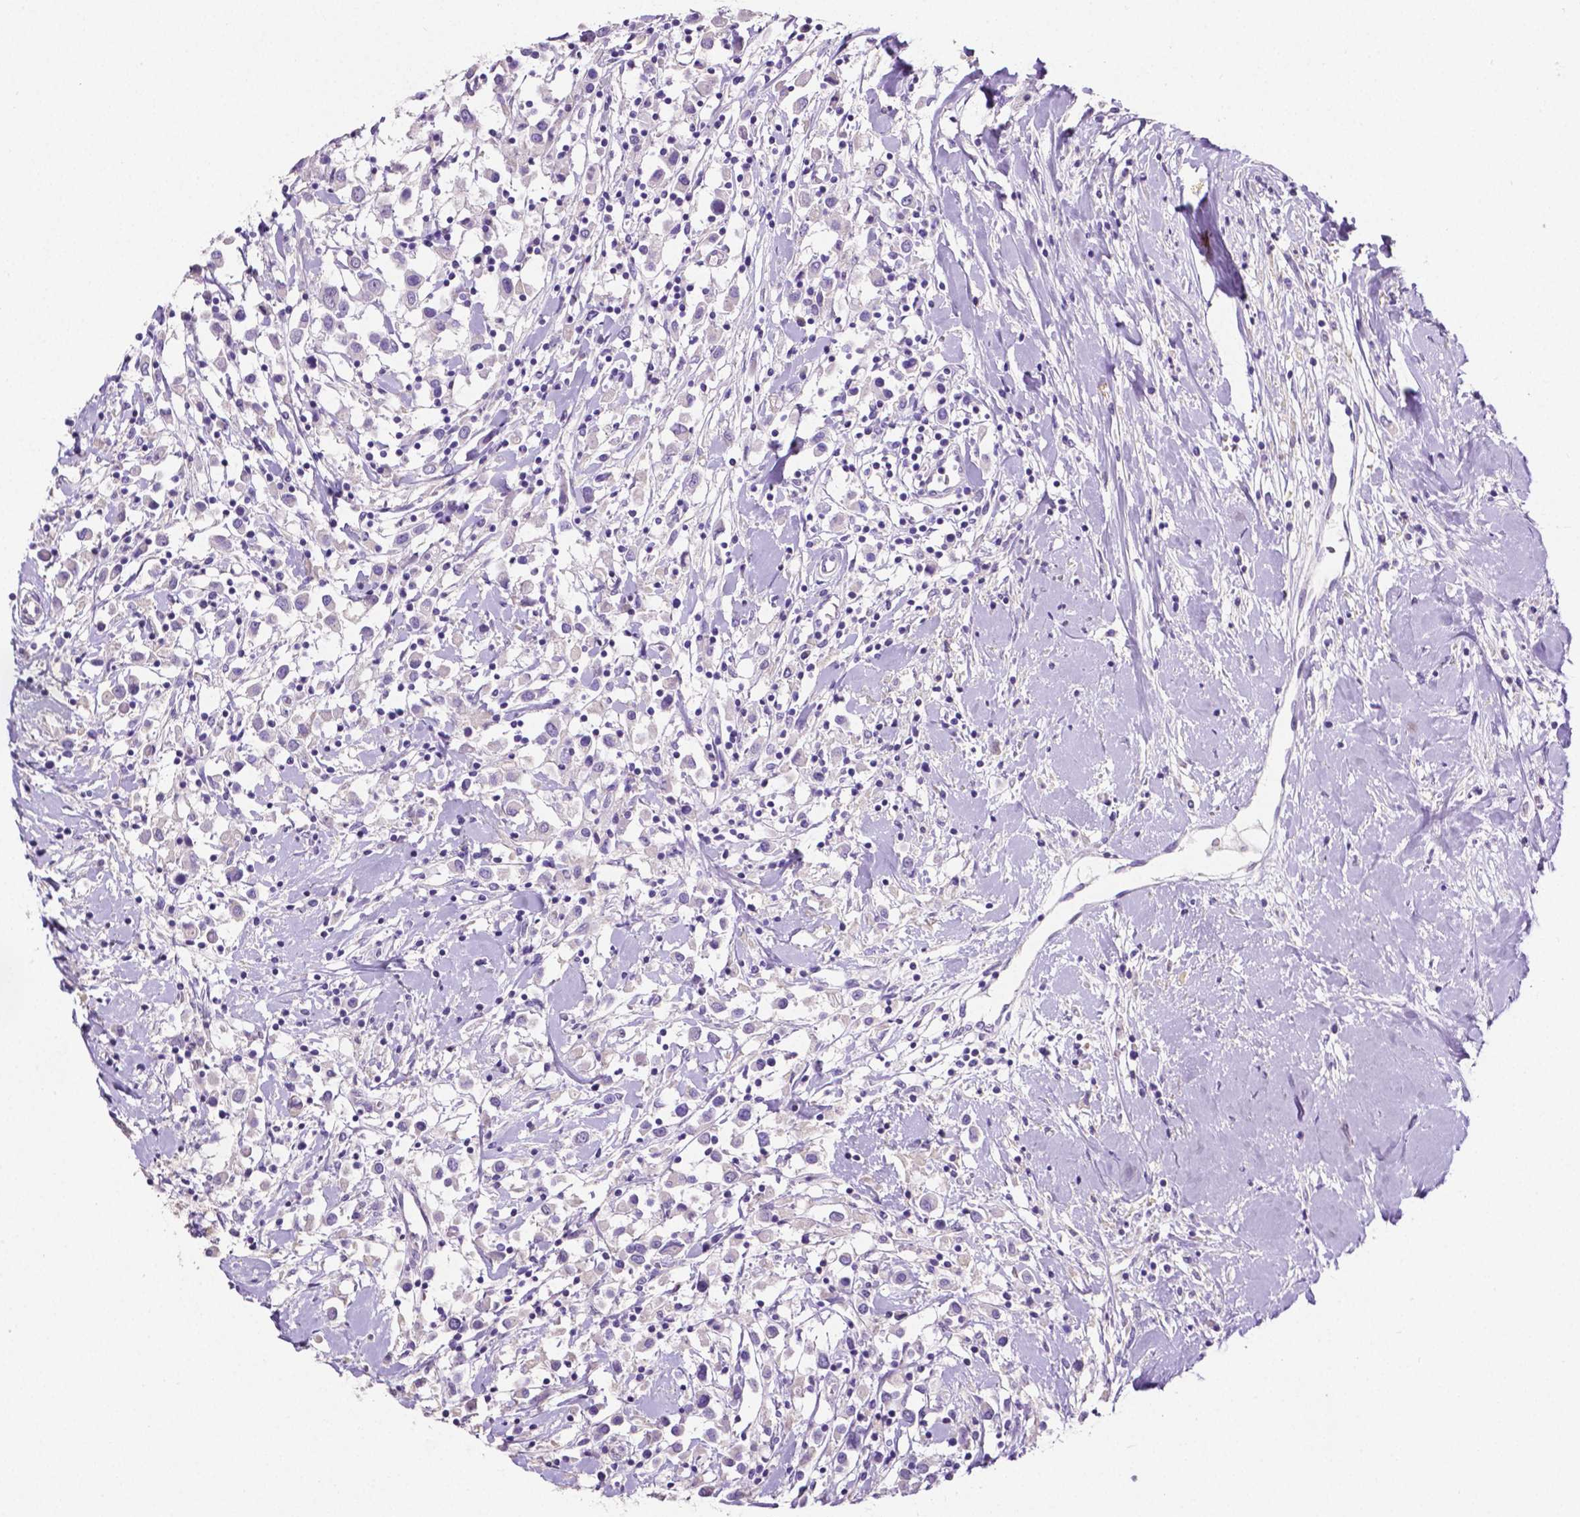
{"staining": {"intensity": "negative", "quantity": "none", "location": "none"}, "tissue": "breast cancer", "cell_type": "Tumor cells", "image_type": "cancer", "snomed": [{"axis": "morphology", "description": "Duct carcinoma"}, {"axis": "topography", "description": "Breast"}], "caption": "There is no significant expression in tumor cells of breast invasive ductal carcinoma.", "gene": "SLC22A2", "patient": {"sex": "female", "age": 61}}